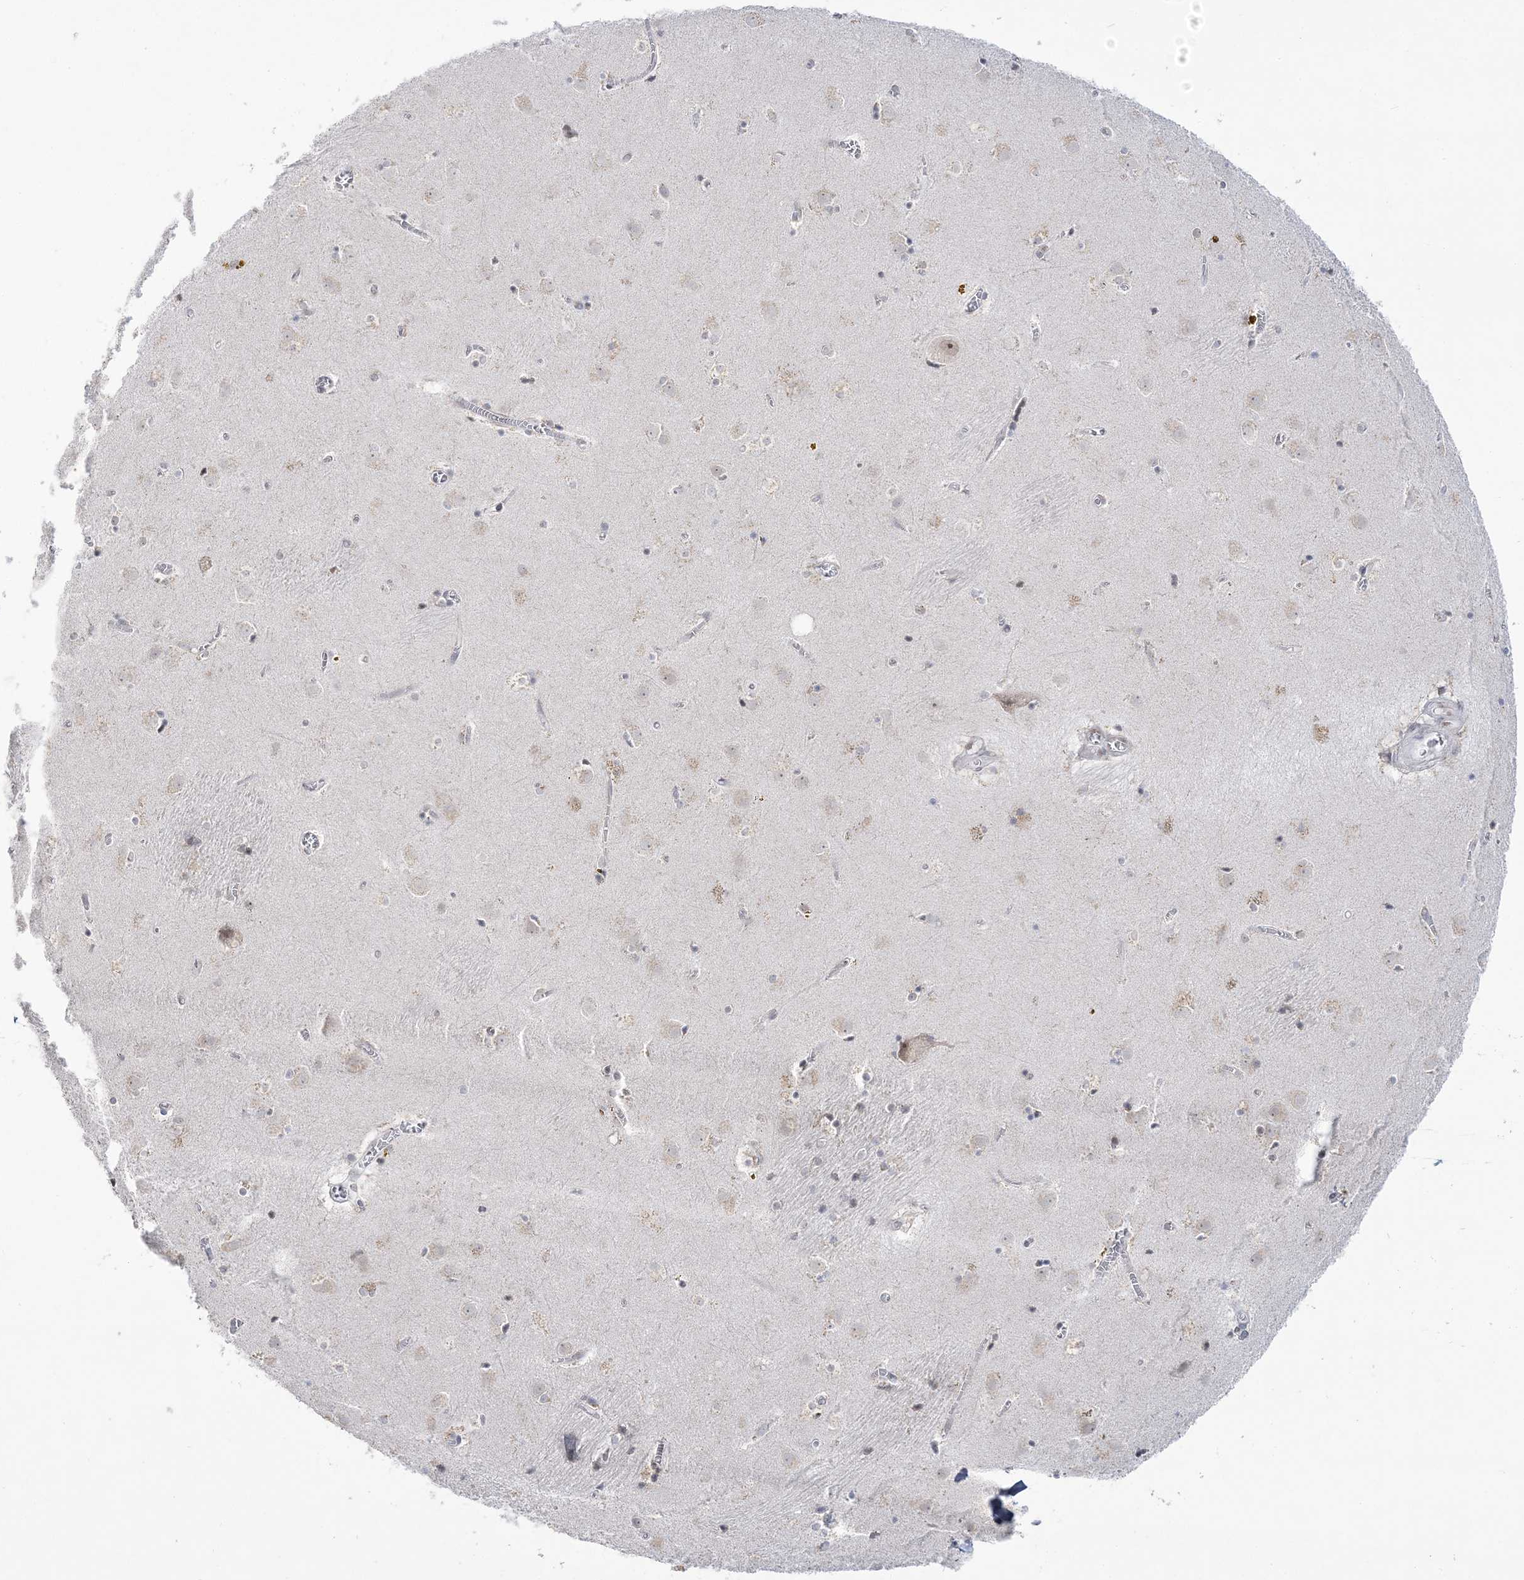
{"staining": {"intensity": "negative", "quantity": "none", "location": "none"}, "tissue": "caudate", "cell_type": "Glial cells", "image_type": "normal", "snomed": [{"axis": "morphology", "description": "Normal tissue, NOS"}, {"axis": "topography", "description": "Lateral ventricle wall"}], "caption": "The micrograph displays no staining of glial cells in unremarkable caudate. (DAB immunohistochemistry (IHC) visualized using brightfield microscopy, high magnification).", "gene": "DDX21", "patient": {"sex": "male", "age": 70}}